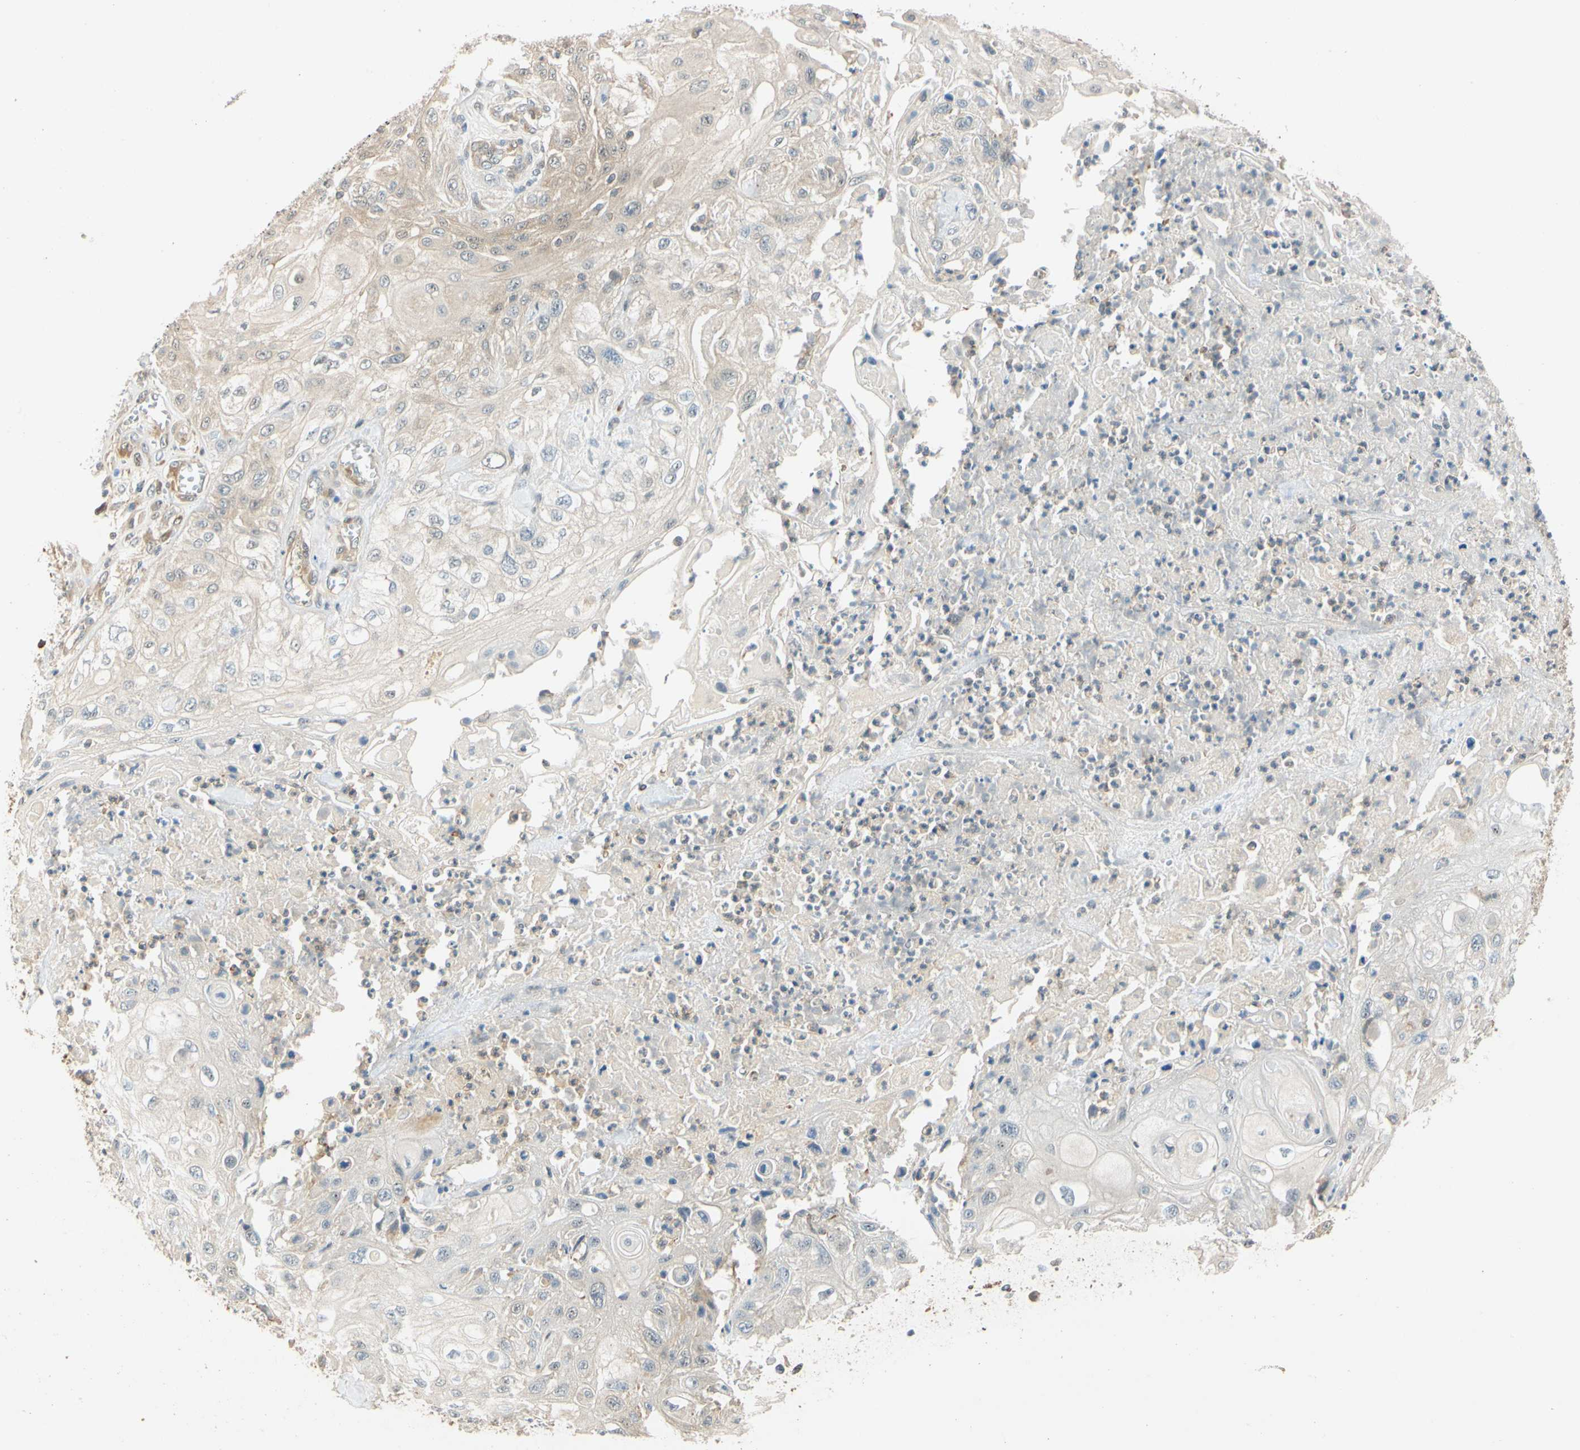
{"staining": {"intensity": "weak", "quantity": ">75%", "location": "cytoplasmic/membranous"}, "tissue": "skin cancer", "cell_type": "Tumor cells", "image_type": "cancer", "snomed": [{"axis": "morphology", "description": "Squamous cell carcinoma, NOS"}, {"axis": "morphology", "description": "Squamous cell carcinoma, metastatic, NOS"}, {"axis": "topography", "description": "Skin"}, {"axis": "topography", "description": "Lymph node"}], "caption": "Immunohistochemical staining of metastatic squamous cell carcinoma (skin) exhibits low levels of weak cytoplasmic/membranous staining in about >75% of tumor cells.", "gene": "WIPI1", "patient": {"sex": "male", "age": 75}}